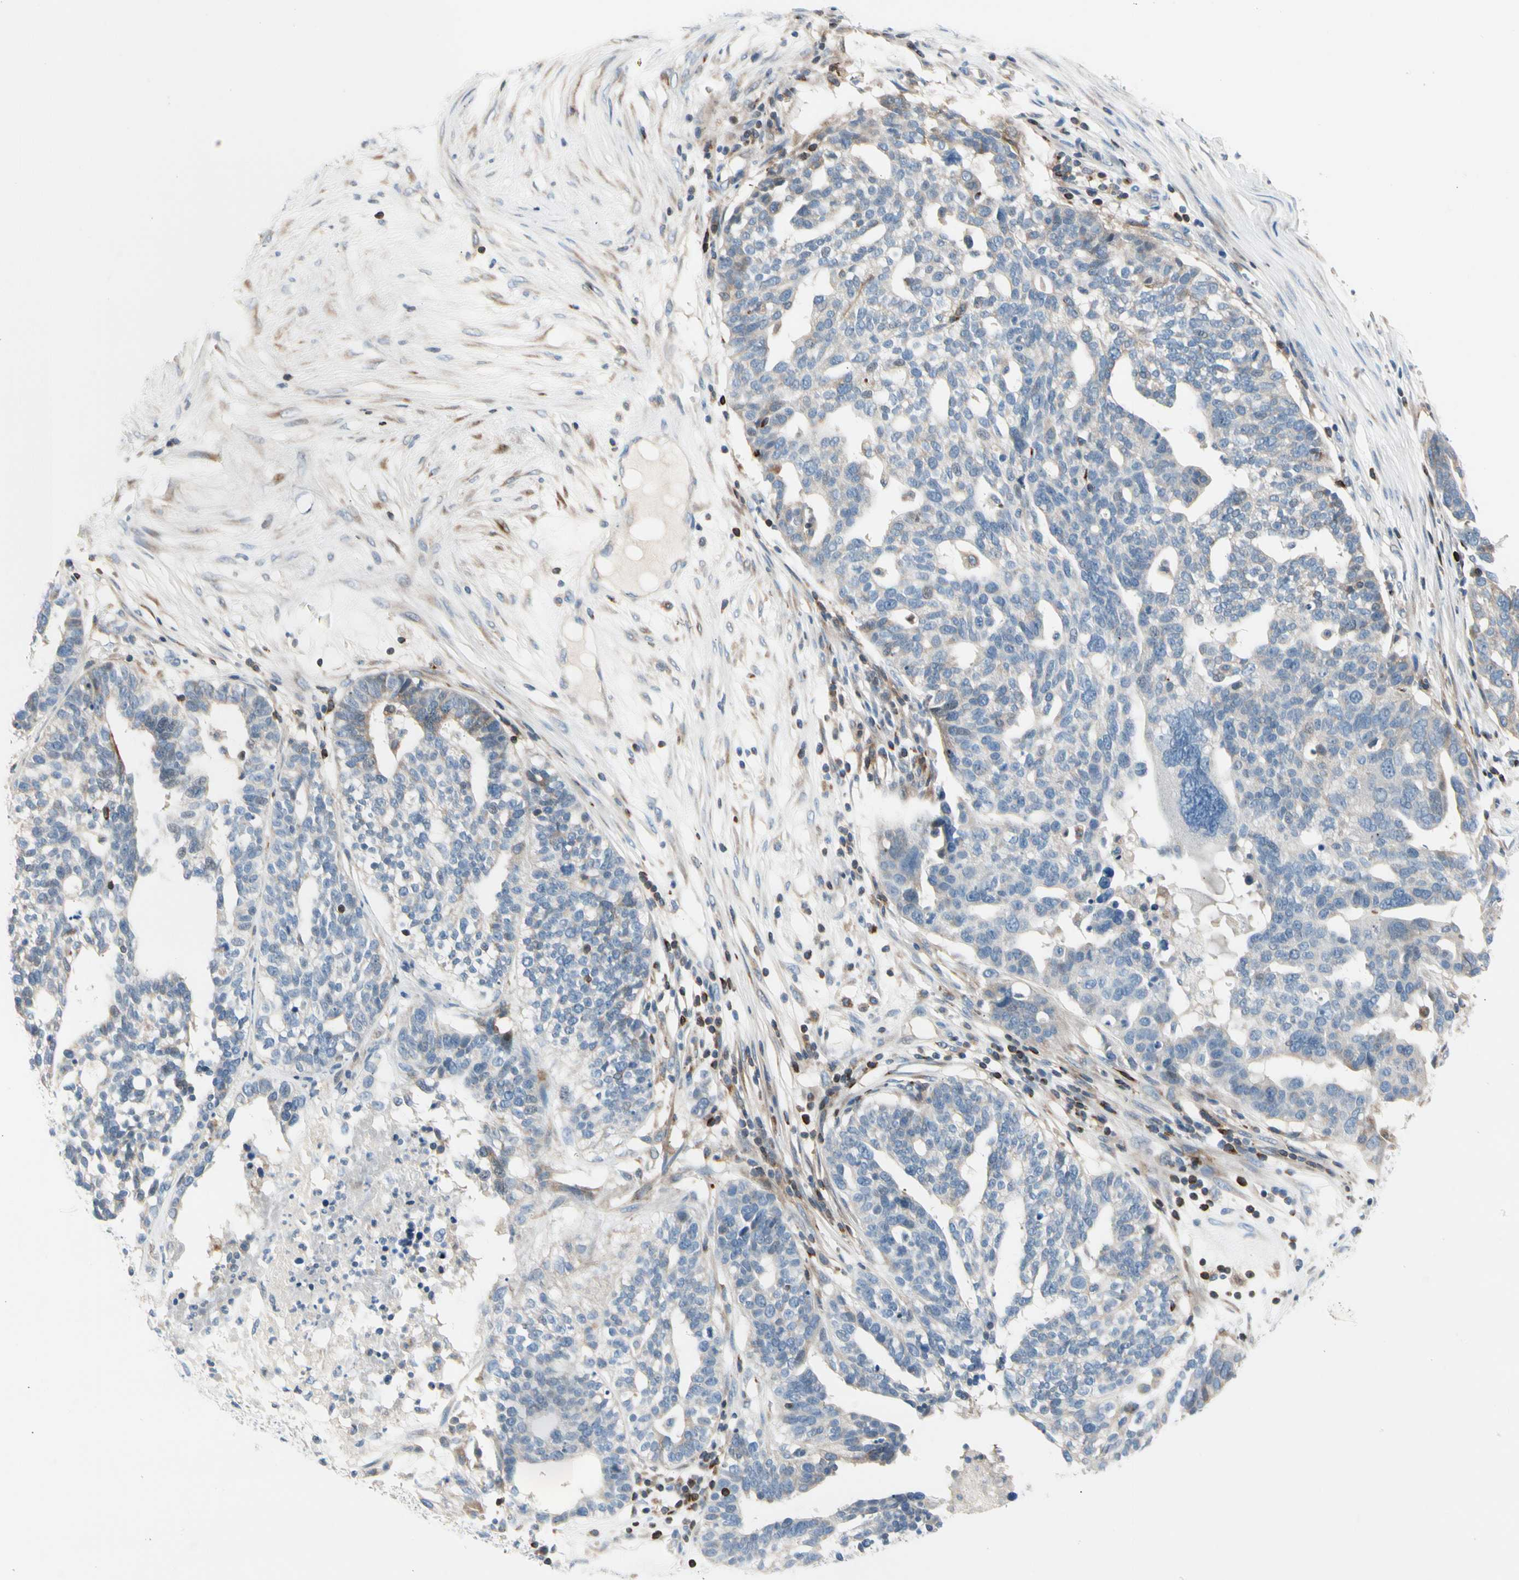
{"staining": {"intensity": "negative", "quantity": "none", "location": "none"}, "tissue": "ovarian cancer", "cell_type": "Tumor cells", "image_type": "cancer", "snomed": [{"axis": "morphology", "description": "Cystadenocarcinoma, serous, NOS"}, {"axis": "topography", "description": "Ovary"}], "caption": "Serous cystadenocarcinoma (ovarian) stained for a protein using IHC shows no positivity tumor cells.", "gene": "MAP3K3", "patient": {"sex": "female", "age": 59}}